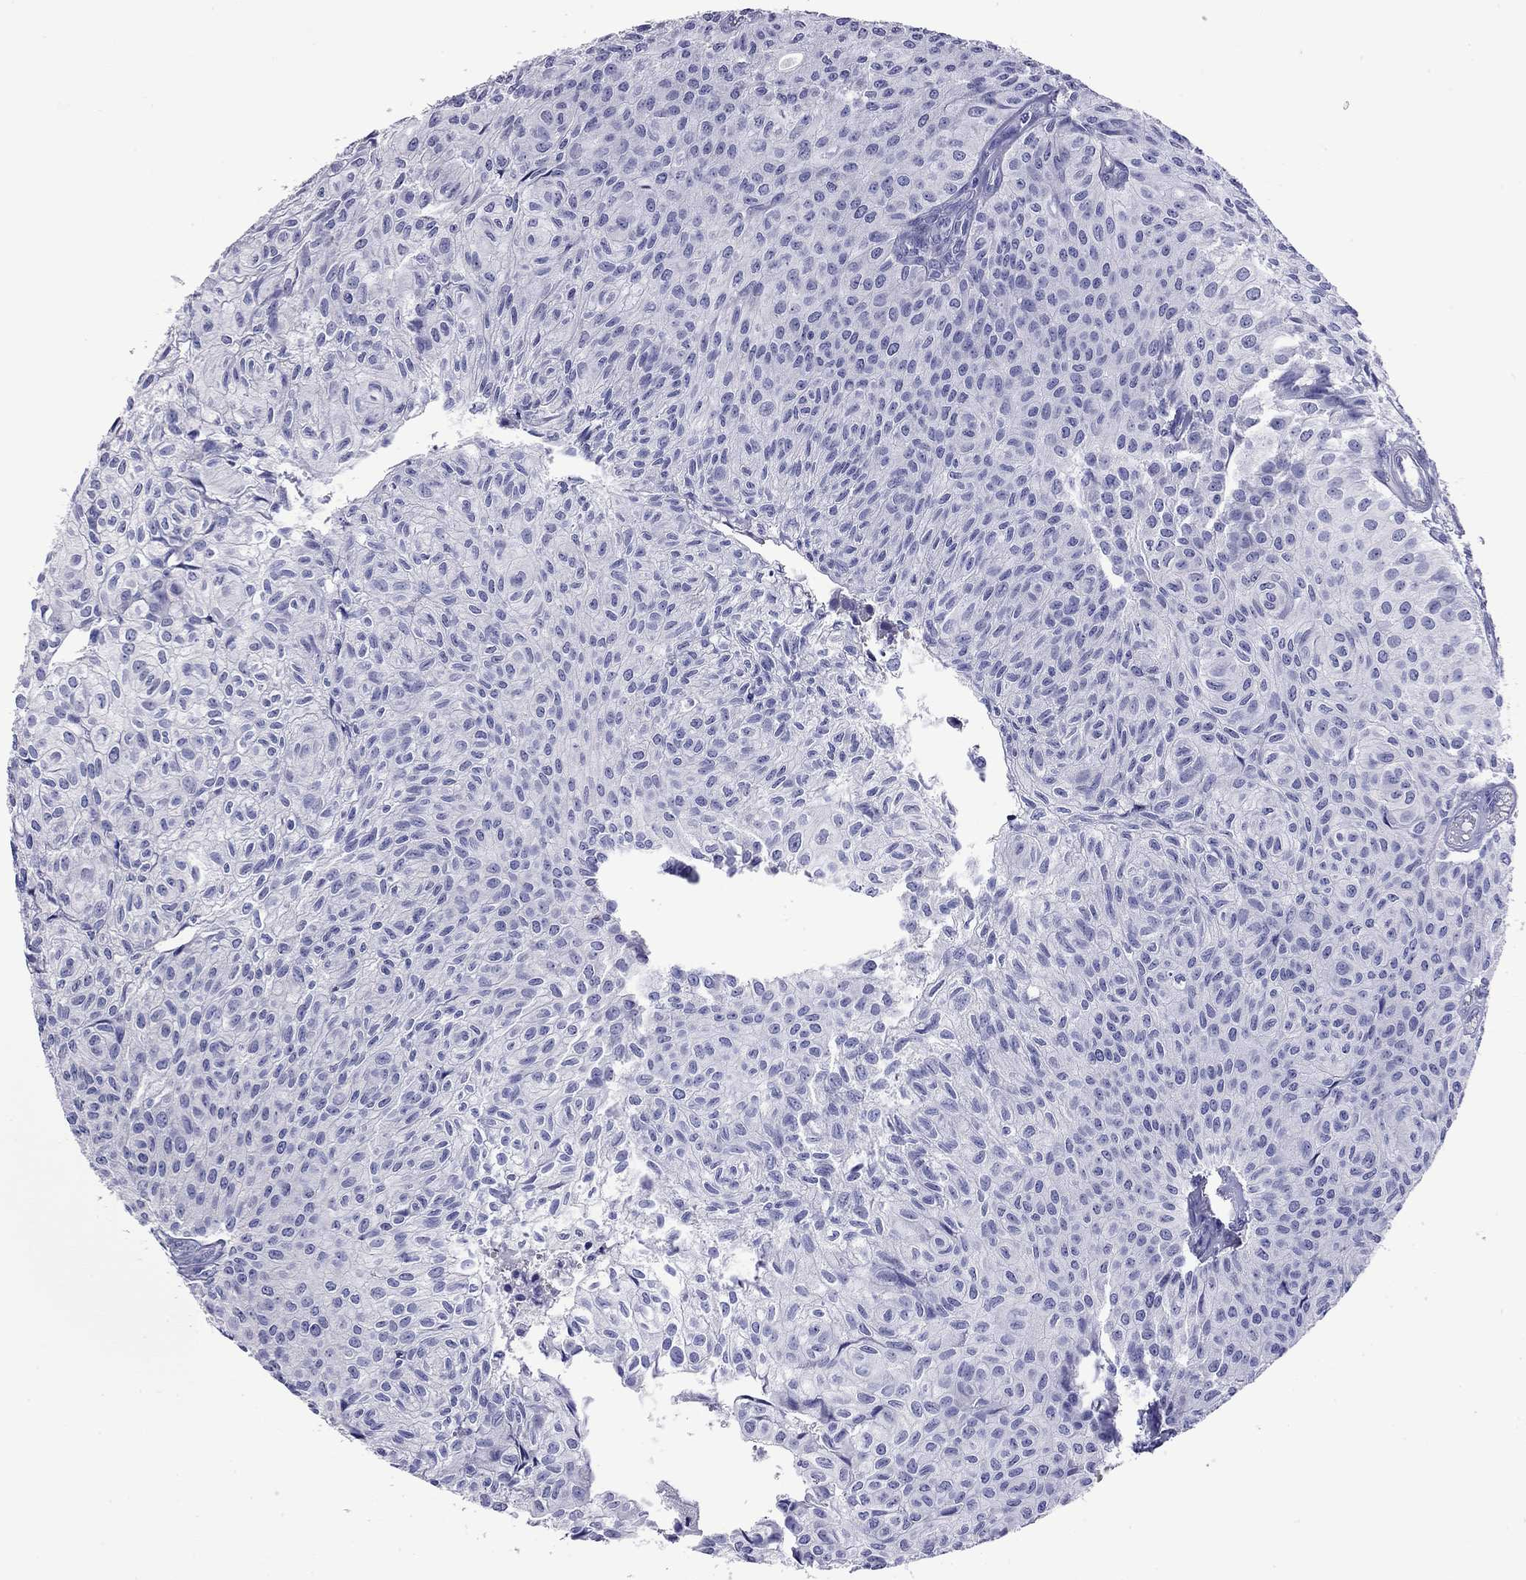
{"staining": {"intensity": "negative", "quantity": "none", "location": "none"}, "tissue": "urothelial cancer", "cell_type": "Tumor cells", "image_type": "cancer", "snomed": [{"axis": "morphology", "description": "Urothelial carcinoma, Low grade"}, {"axis": "topography", "description": "Urinary bladder"}], "caption": "A photomicrograph of human low-grade urothelial carcinoma is negative for staining in tumor cells.", "gene": "KIAA2012", "patient": {"sex": "male", "age": 89}}